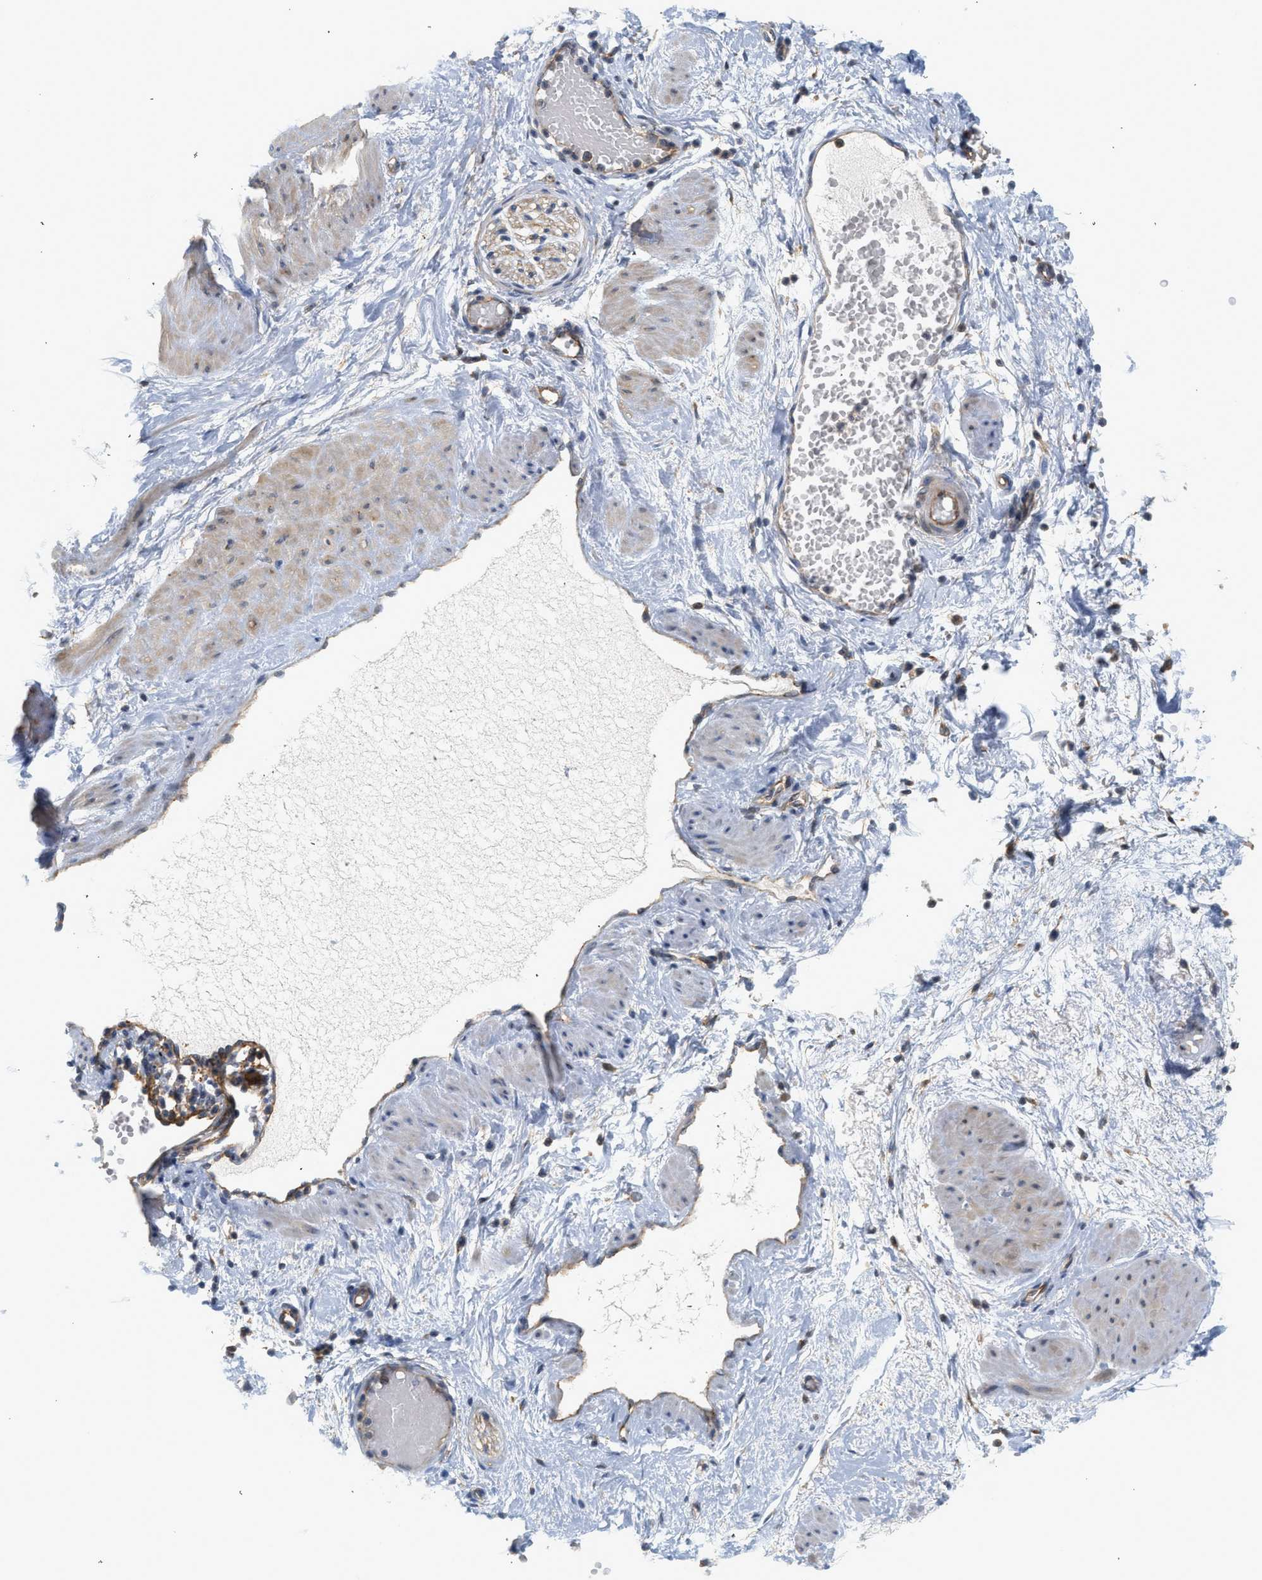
{"staining": {"intensity": "moderate", "quantity": "<25%", "location": "cytoplasmic/membranous"}, "tissue": "adipose tissue", "cell_type": "Adipocytes", "image_type": "normal", "snomed": [{"axis": "morphology", "description": "Normal tissue, NOS"}, {"axis": "topography", "description": "Soft tissue"}, {"axis": "topography", "description": "Vascular tissue"}], "caption": "The image shows immunohistochemical staining of normal adipose tissue. There is moderate cytoplasmic/membranous positivity is appreciated in approximately <25% of adipocytes.", "gene": "CTXN1", "patient": {"sex": "female", "age": 35}}